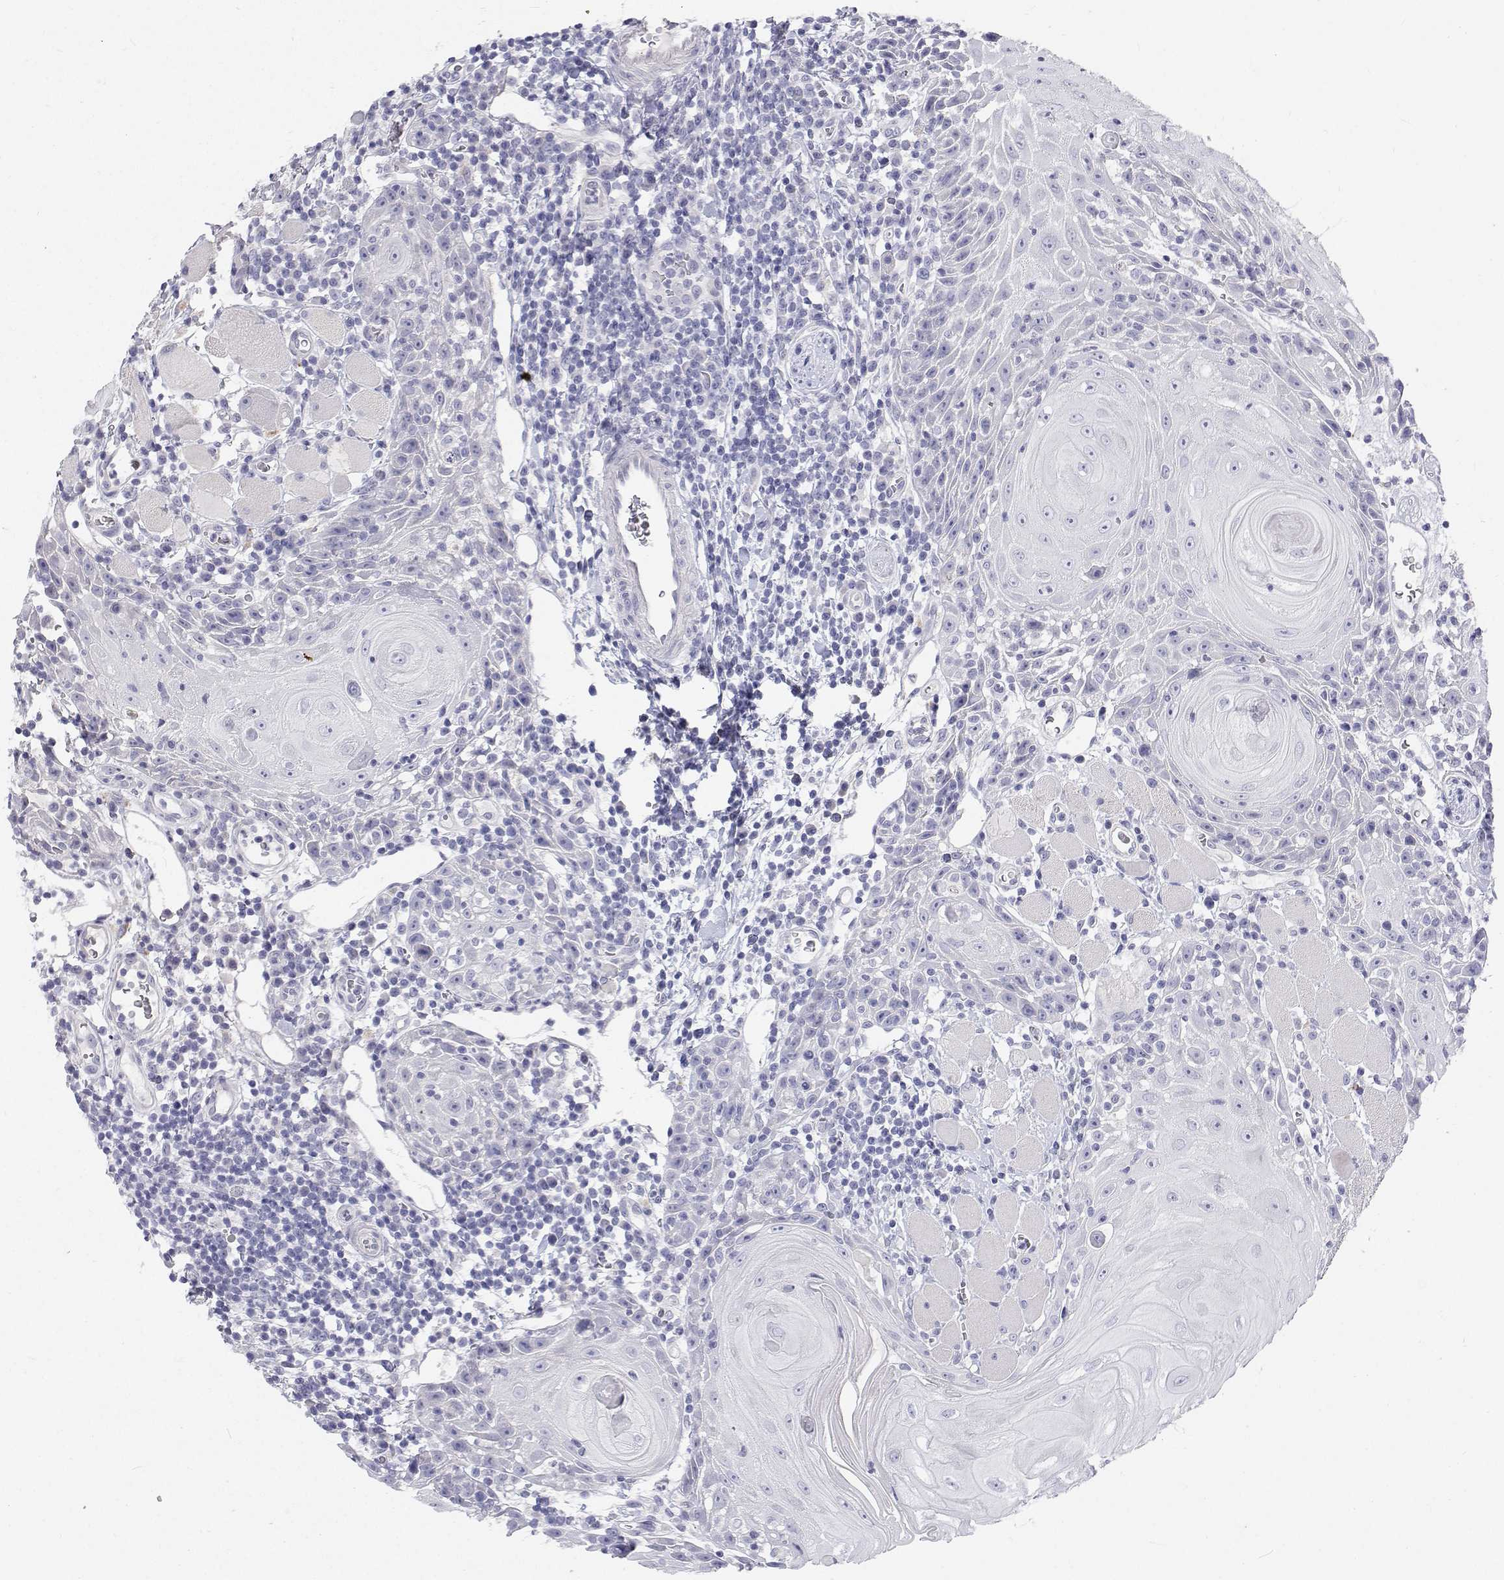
{"staining": {"intensity": "negative", "quantity": "none", "location": "none"}, "tissue": "head and neck cancer", "cell_type": "Tumor cells", "image_type": "cancer", "snomed": [{"axis": "morphology", "description": "Squamous cell carcinoma, NOS"}, {"axis": "topography", "description": "Head-Neck"}], "caption": "DAB (3,3'-diaminobenzidine) immunohistochemical staining of human head and neck squamous cell carcinoma reveals no significant staining in tumor cells.", "gene": "NCR2", "patient": {"sex": "male", "age": 52}}